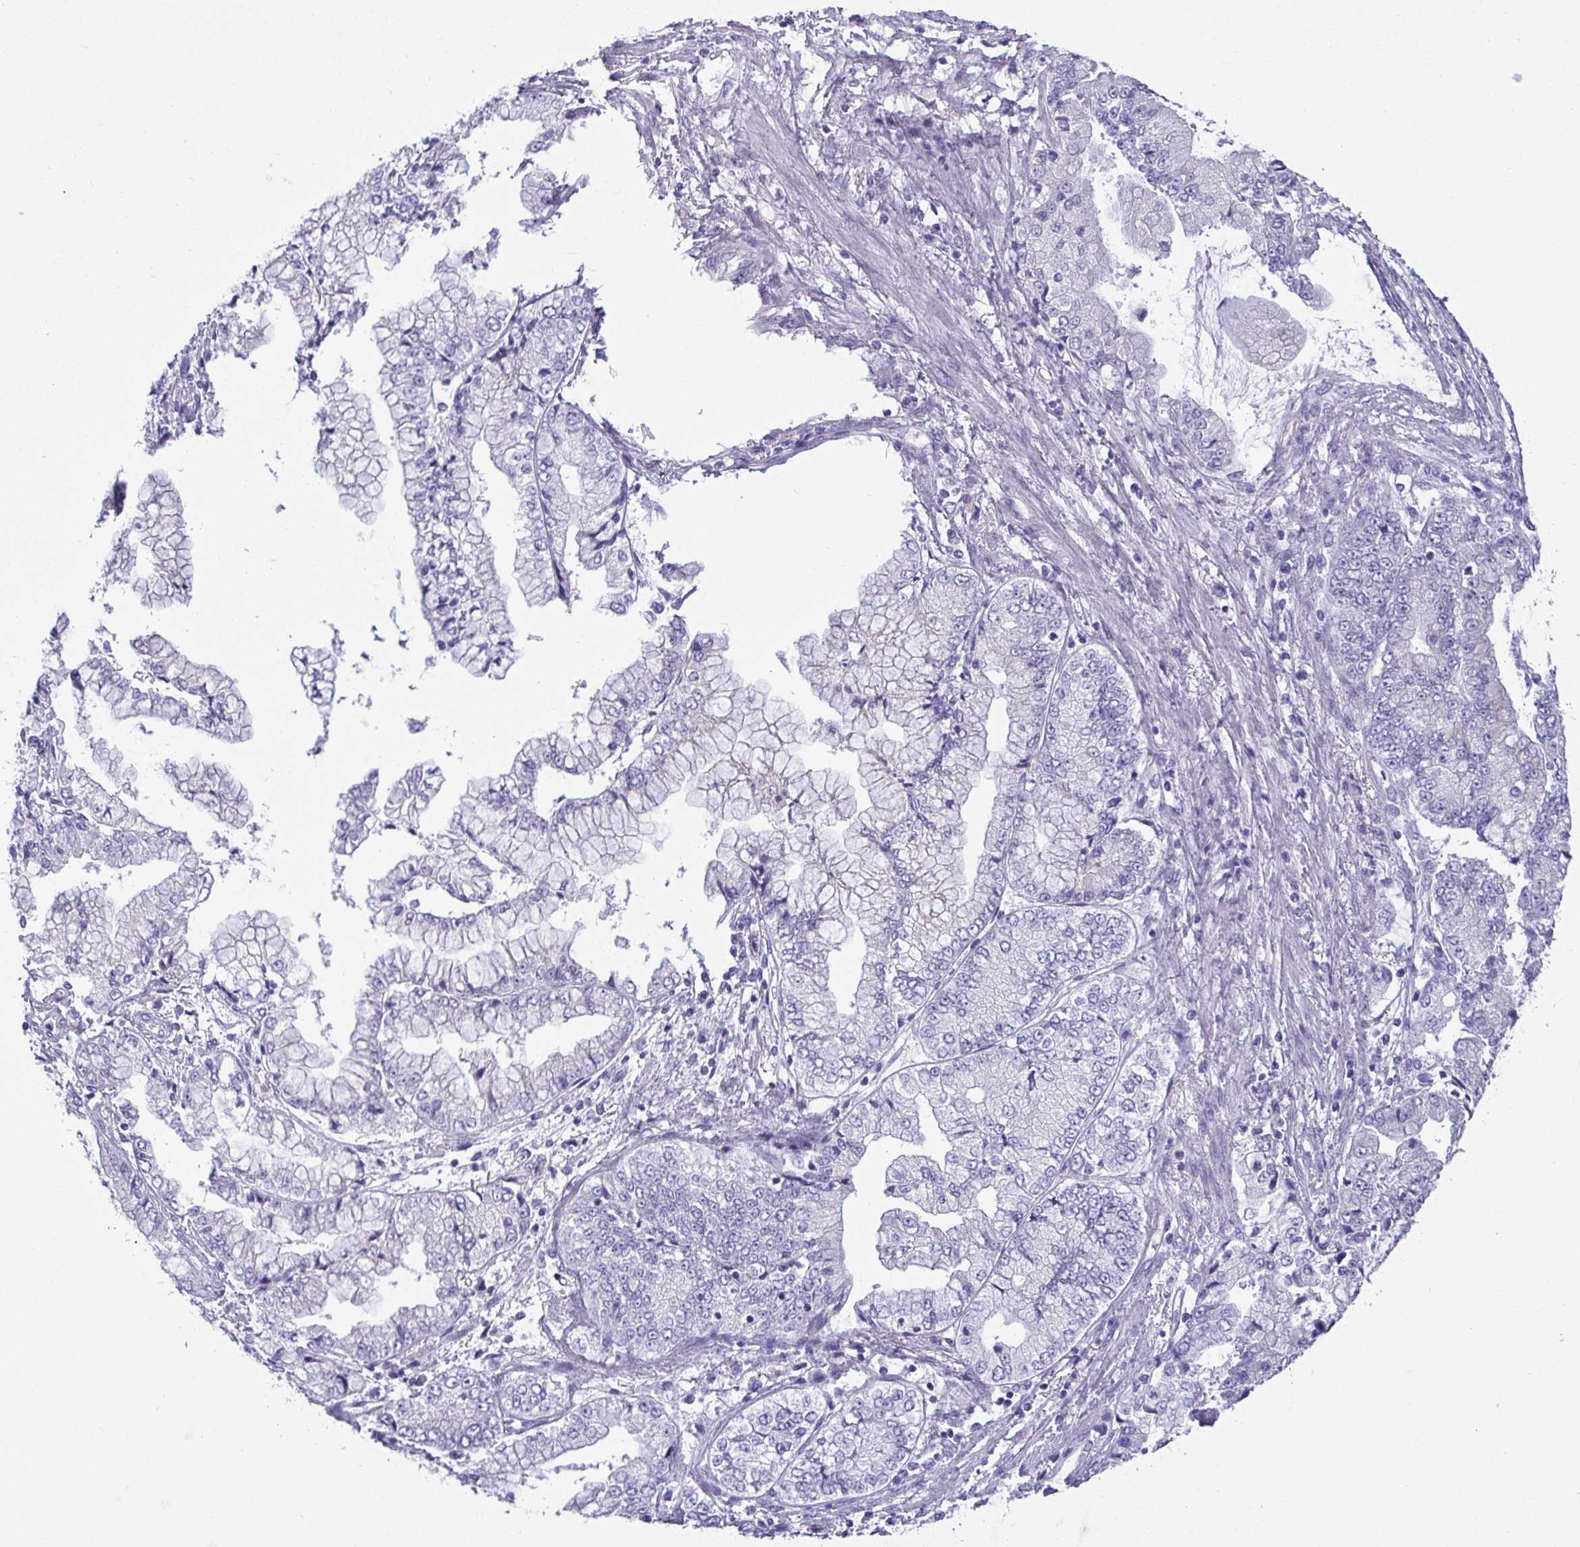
{"staining": {"intensity": "negative", "quantity": "none", "location": "none"}, "tissue": "stomach cancer", "cell_type": "Tumor cells", "image_type": "cancer", "snomed": [{"axis": "morphology", "description": "Adenocarcinoma, NOS"}, {"axis": "topography", "description": "Stomach, upper"}], "caption": "The photomicrograph exhibits no staining of tumor cells in stomach cancer.", "gene": "C4orf33", "patient": {"sex": "female", "age": 74}}